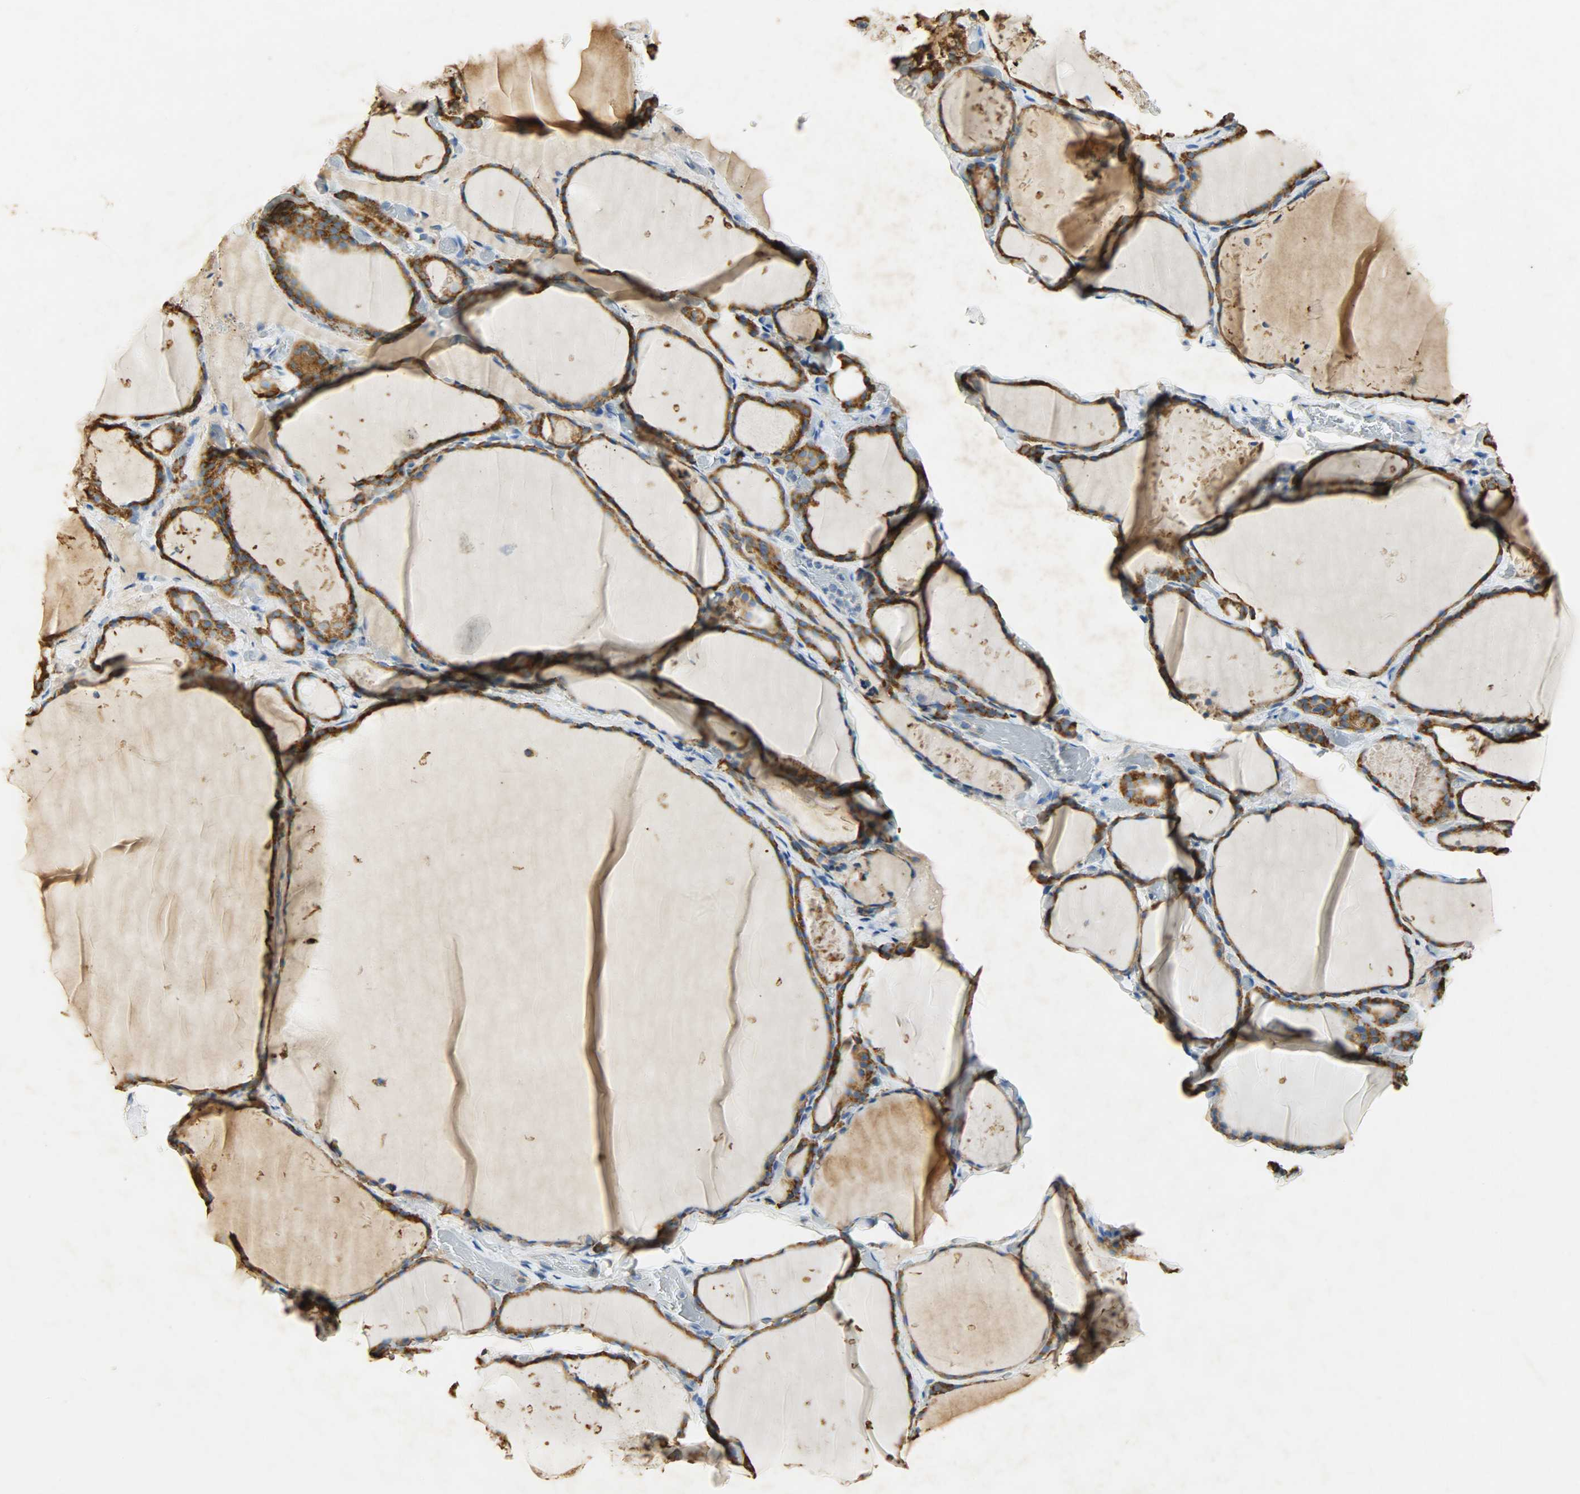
{"staining": {"intensity": "strong", "quantity": ">75%", "location": "cytoplasmic/membranous"}, "tissue": "thyroid gland", "cell_type": "Glandular cells", "image_type": "normal", "snomed": [{"axis": "morphology", "description": "Normal tissue, NOS"}, {"axis": "topography", "description": "Thyroid gland"}], "caption": "An image showing strong cytoplasmic/membranous positivity in approximately >75% of glandular cells in benign thyroid gland, as visualized by brown immunohistochemical staining.", "gene": "HSPA5", "patient": {"sex": "female", "age": 22}}